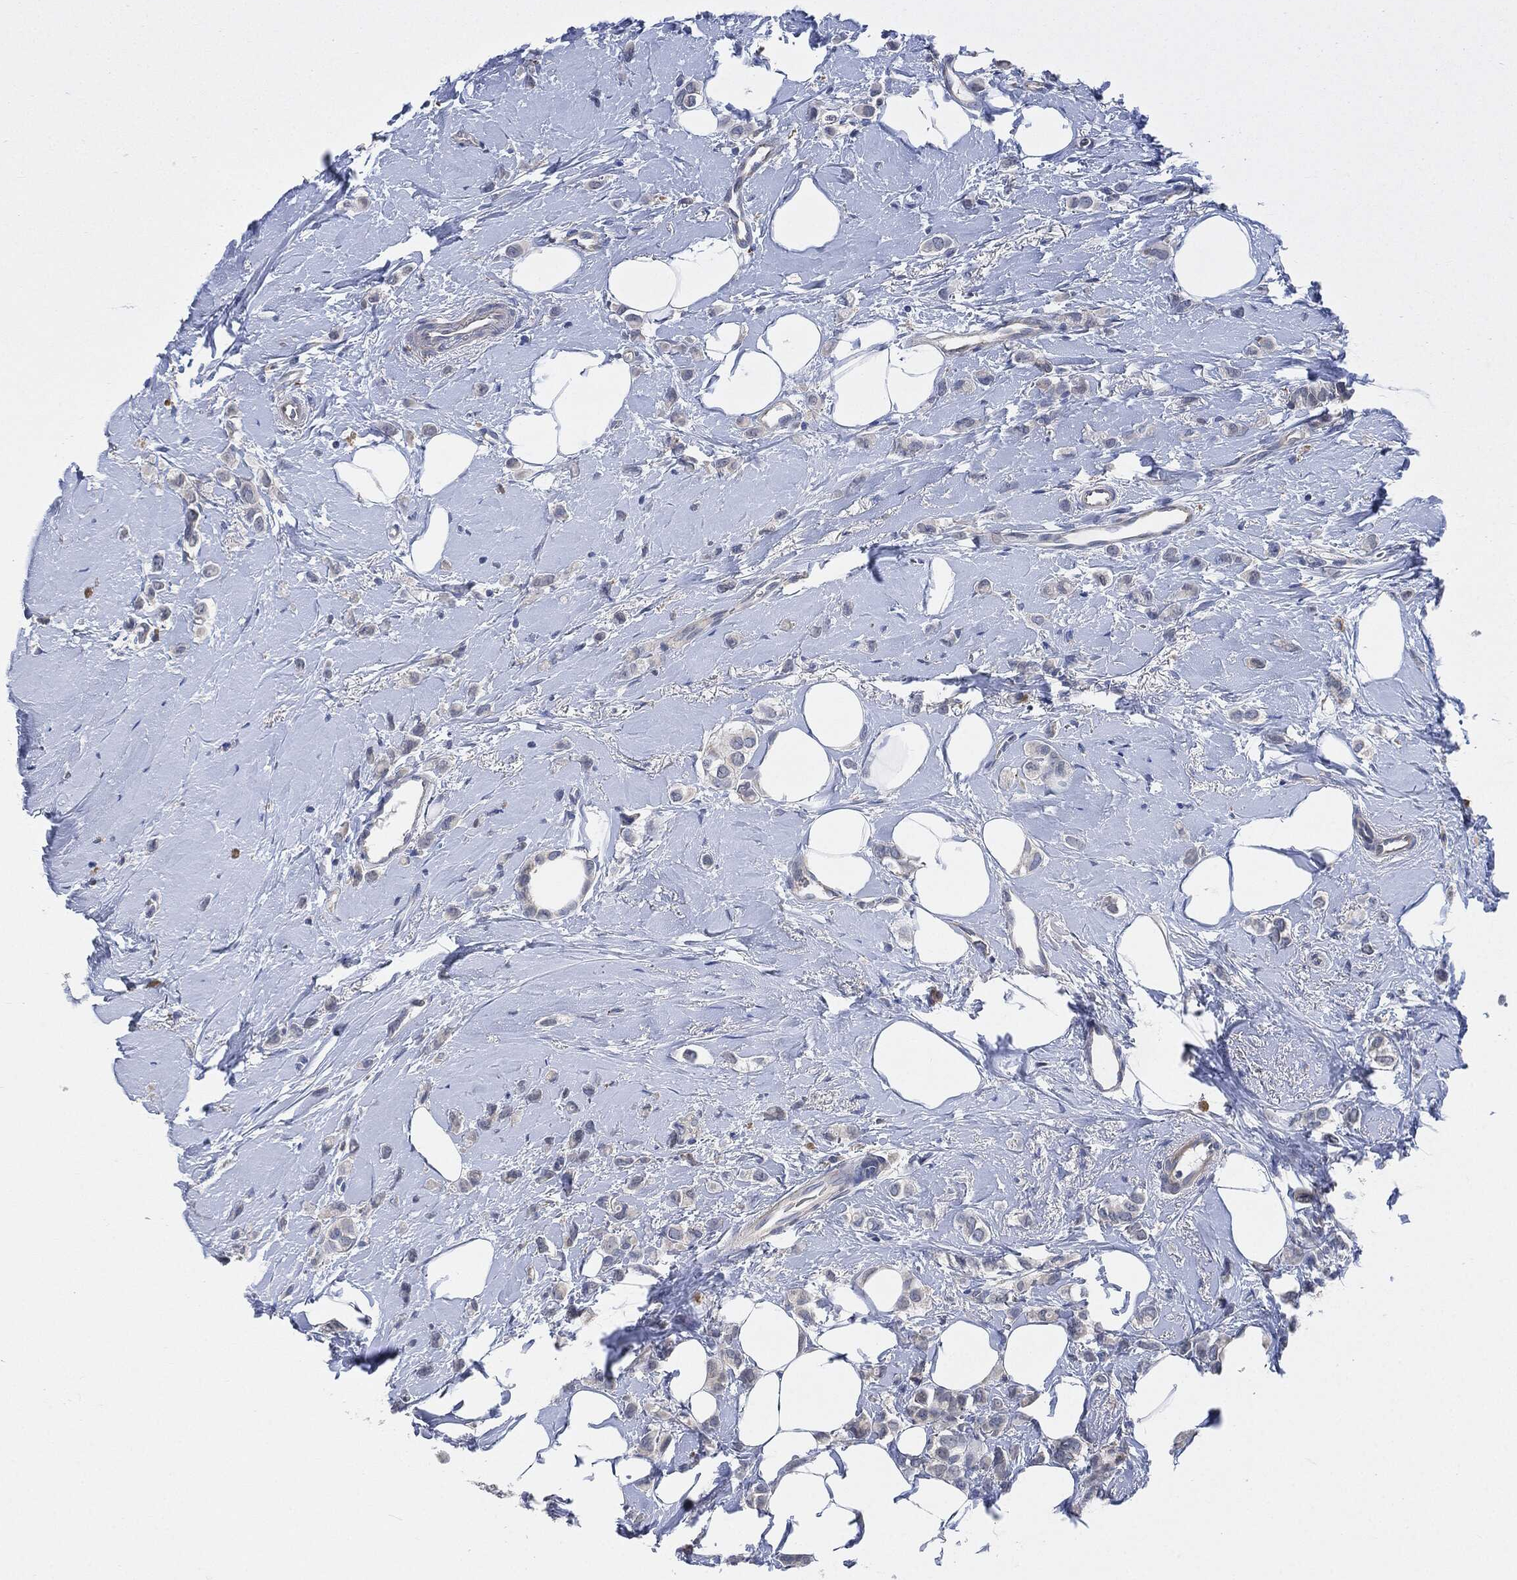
{"staining": {"intensity": "negative", "quantity": "none", "location": "none"}, "tissue": "breast cancer", "cell_type": "Tumor cells", "image_type": "cancer", "snomed": [{"axis": "morphology", "description": "Lobular carcinoma"}, {"axis": "topography", "description": "Breast"}], "caption": "High power microscopy image of an immunohistochemistry photomicrograph of lobular carcinoma (breast), revealing no significant positivity in tumor cells.", "gene": "VSIG4", "patient": {"sex": "female", "age": 66}}